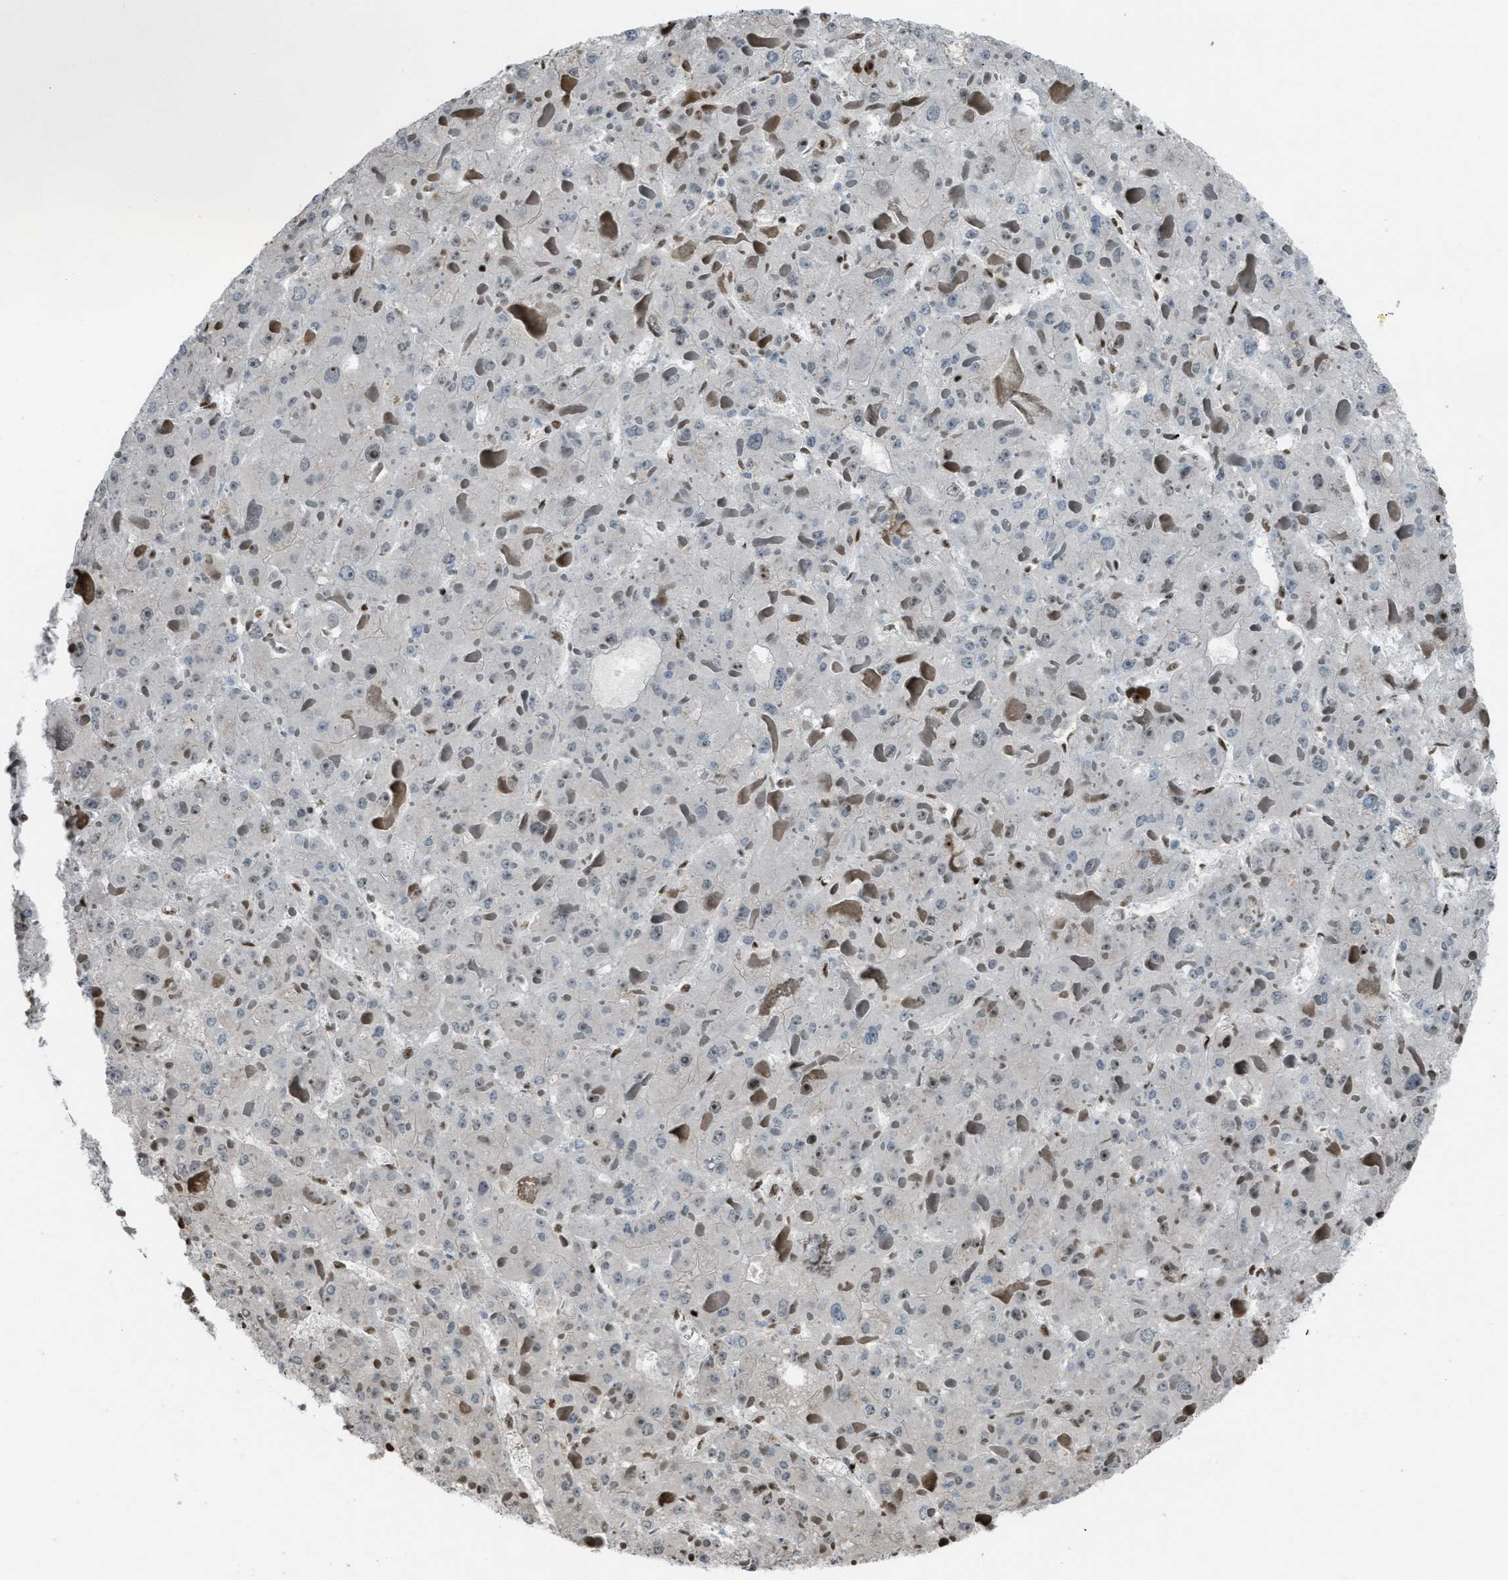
{"staining": {"intensity": "negative", "quantity": "none", "location": "none"}, "tissue": "liver cancer", "cell_type": "Tumor cells", "image_type": "cancer", "snomed": [{"axis": "morphology", "description": "Carcinoma, Hepatocellular, NOS"}, {"axis": "topography", "description": "Liver"}], "caption": "Tumor cells show no significant expression in liver cancer.", "gene": "SLFN5", "patient": {"sex": "female", "age": 73}}